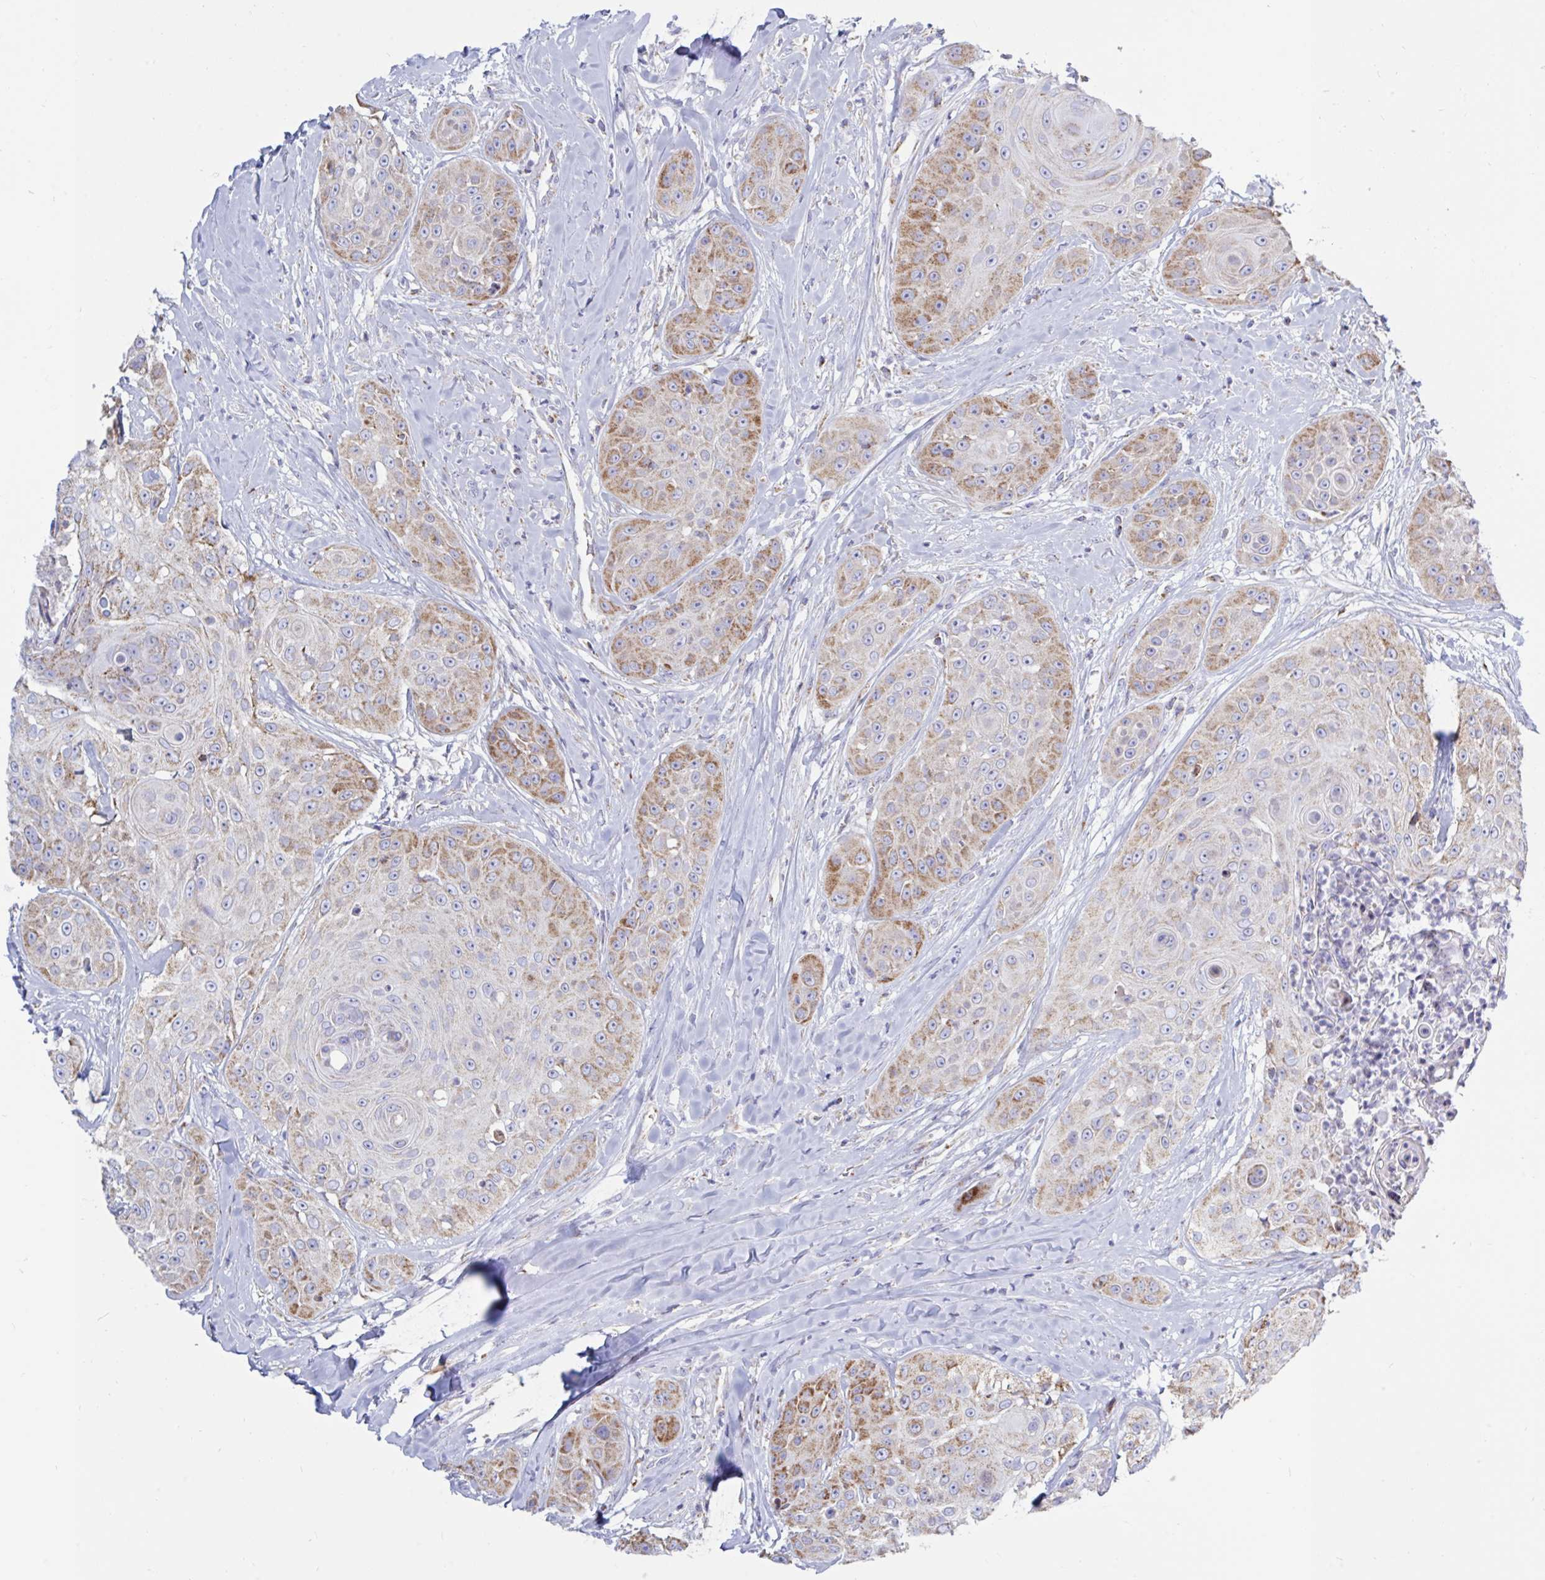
{"staining": {"intensity": "moderate", "quantity": "25%-75%", "location": "cytoplasmic/membranous"}, "tissue": "head and neck cancer", "cell_type": "Tumor cells", "image_type": "cancer", "snomed": [{"axis": "morphology", "description": "Squamous cell carcinoma, NOS"}, {"axis": "topography", "description": "Head-Neck"}], "caption": "IHC staining of head and neck cancer, which reveals medium levels of moderate cytoplasmic/membranous expression in about 25%-75% of tumor cells indicating moderate cytoplasmic/membranous protein expression. The staining was performed using DAB (3,3'-diaminobenzidine) (brown) for protein detection and nuclei were counterstained in hematoxylin (blue).", "gene": "HSPE1", "patient": {"sex": "male", "age": 83}}